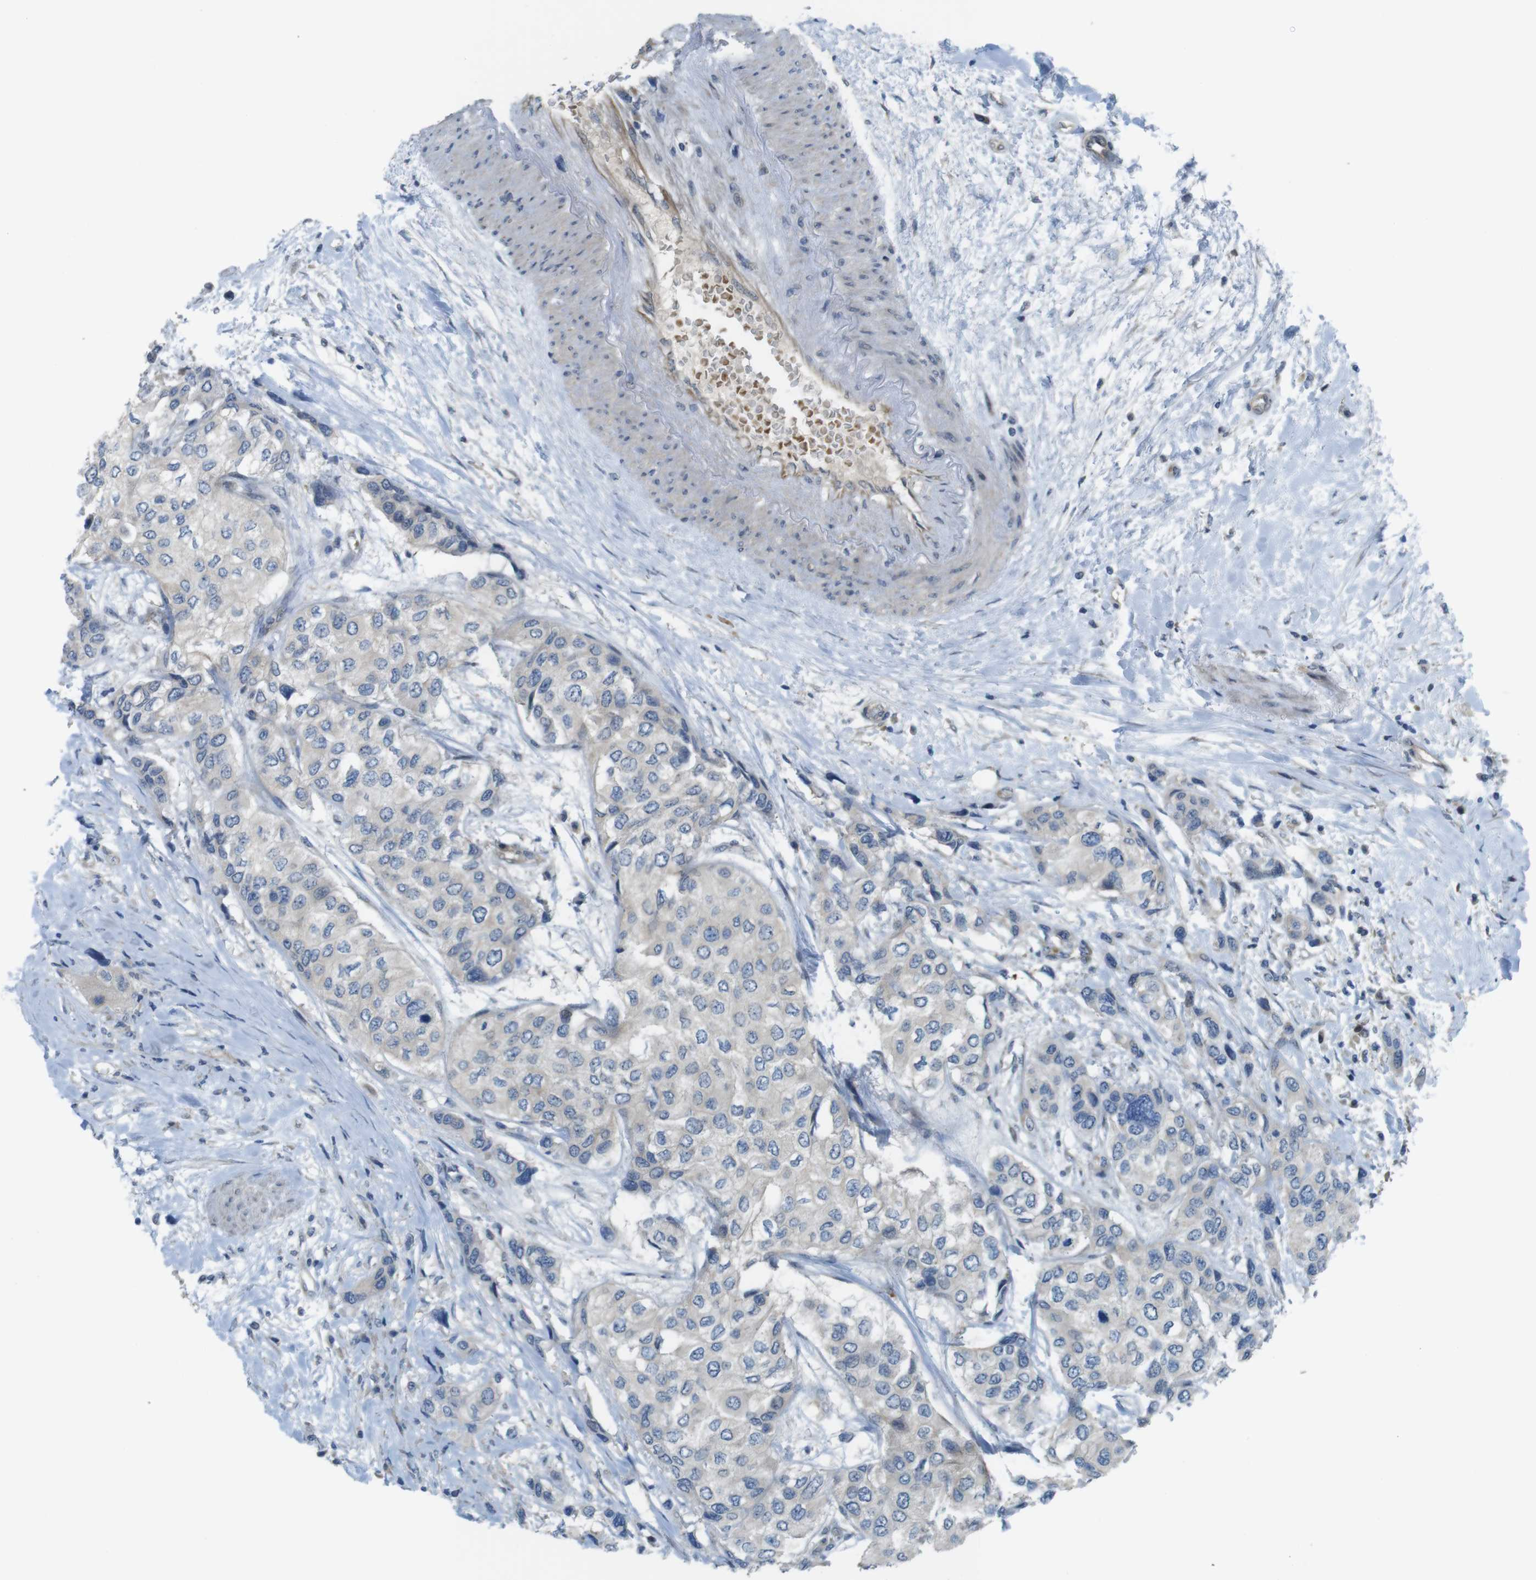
{"staining": {"intensity": "negative", "quantity": "none", "location": "none"}, "tissue": "urothelial cancer", "cell_type": "Tumor cells", "image_type": "cancer", "snomed": [{"axis": "morphology", "description": "Urothelial carcinoma, High grade"}, {"axis": "topography", "description": "Urinary bladder"}], "caption": "Immunohistochemical staining of urothelial carcinoma (high-grade) displays no significant expression in tumor cells.", "gene": "ABHD15", "patient": {"sex": "female", "age": 56}}